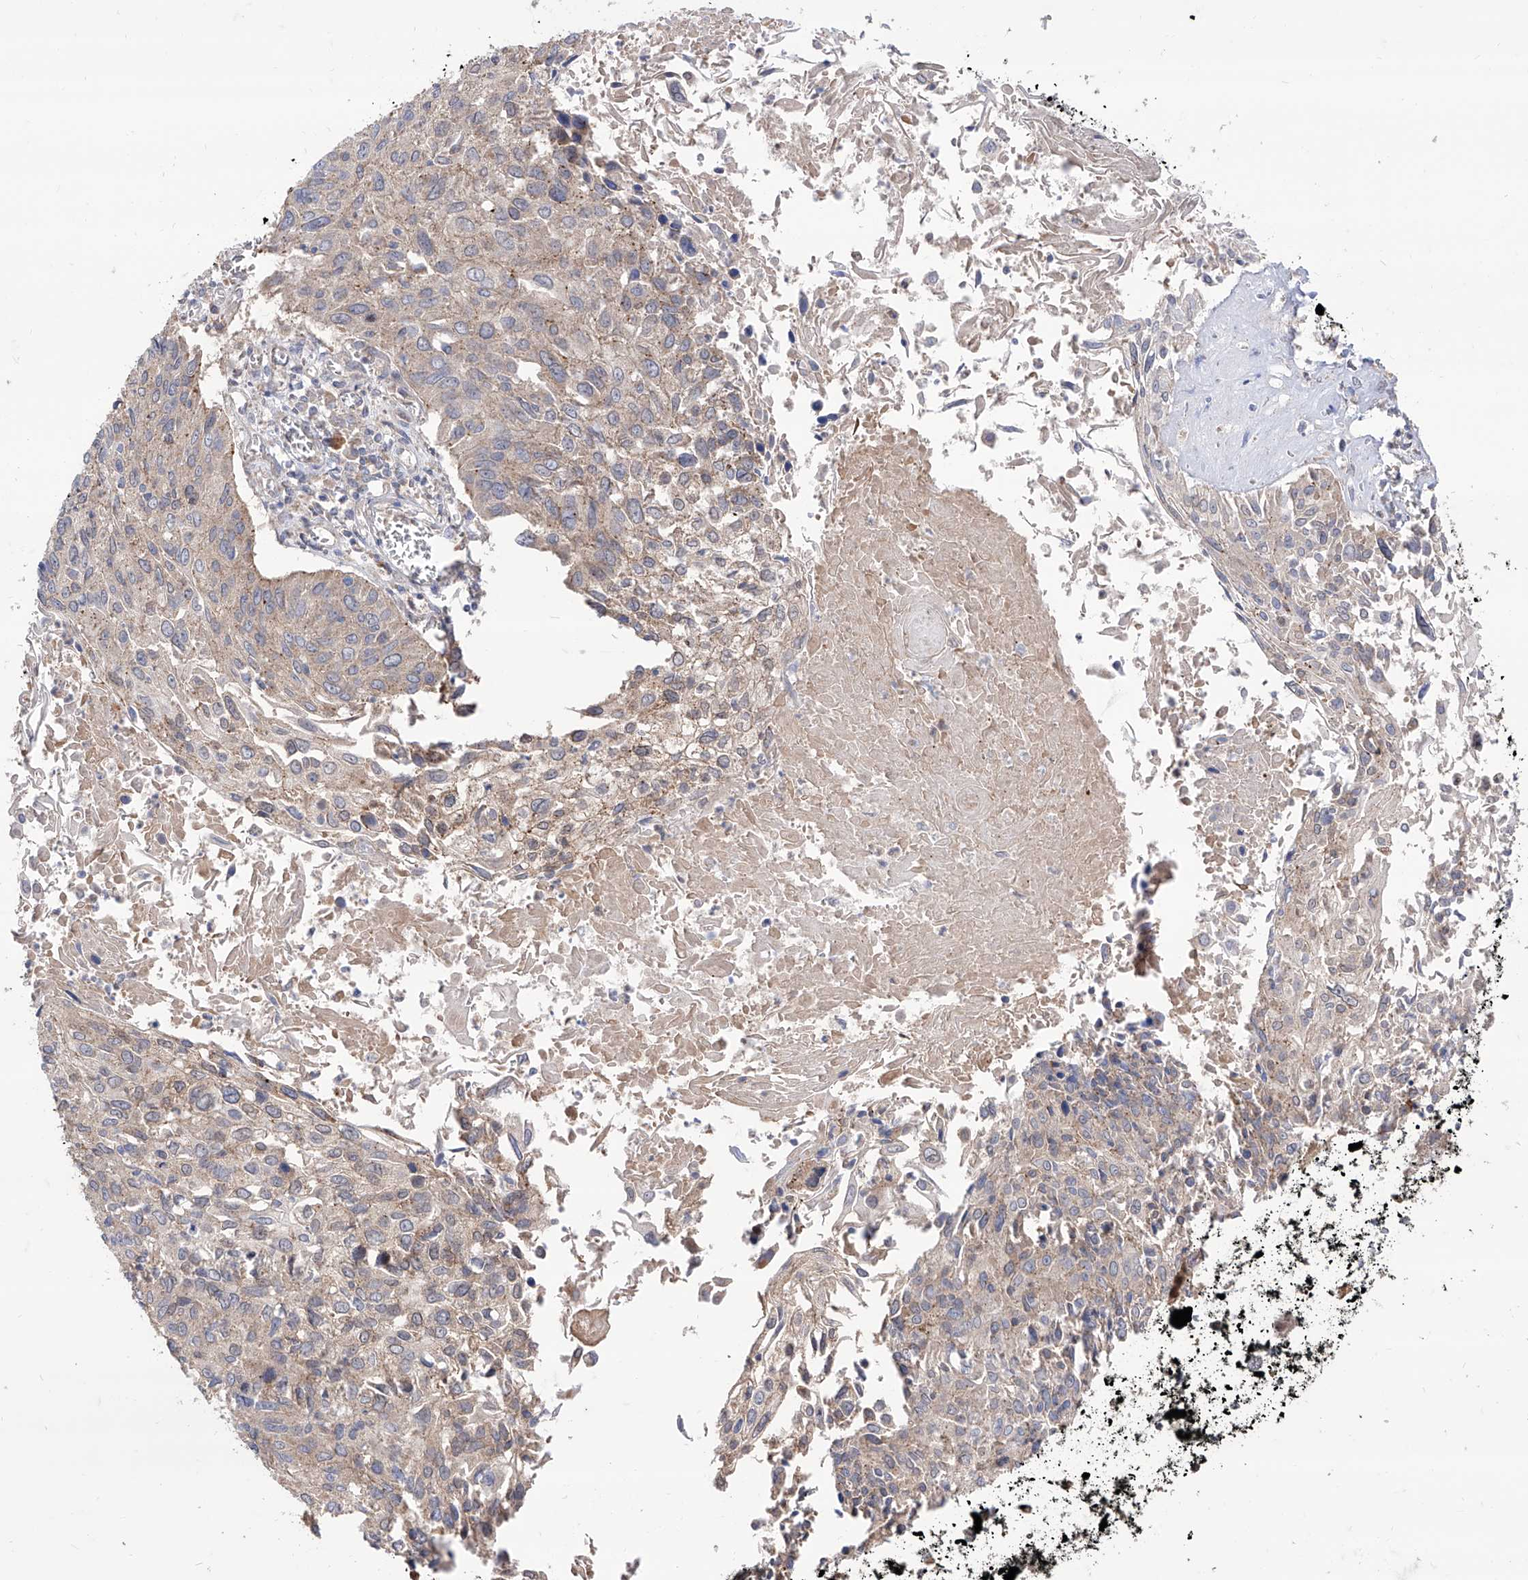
{"staining": {"intensity": "weak", "quantity": "<25%", "location": "cytoplasmic/membranous"}, "tissue": "cervical cancer", "cell_type": "Tumor cells", "image_type": "cancer", "snomed": [{"axis": "morphology", "description": "Squamous cell carcinoma, NOS"}, {"axis": "topography", "description": "Cervix"}], "caption": "Tumor cells are negative for protein expression in human squamous cell carcinoma (cervical).", "gene": "BROX", "patient": {"sex": "female", "age": 51}}